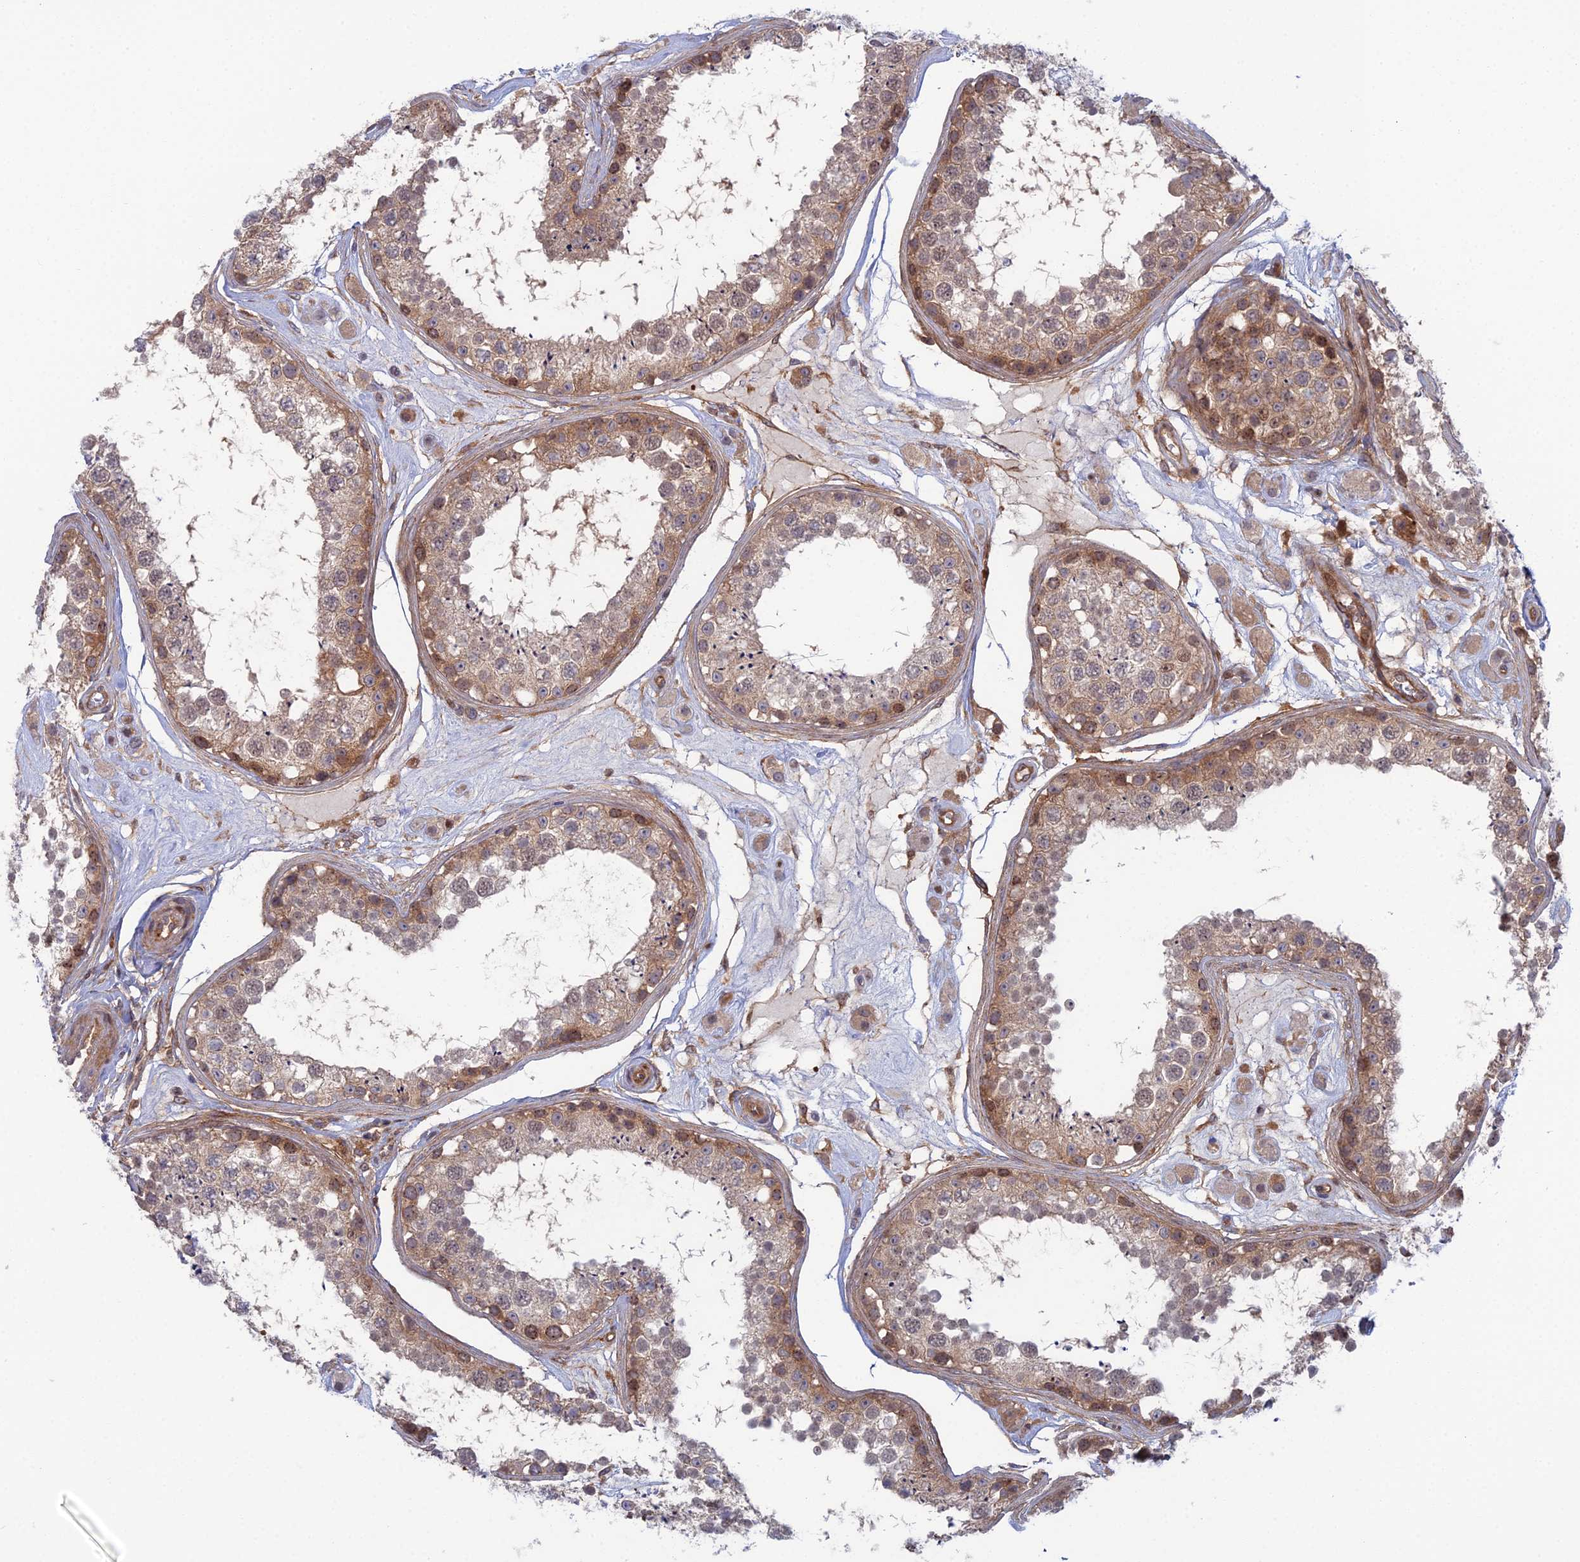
{"staining": {"intensity": "moderate", "quantity": "25%-75%", "location": "cytoplasmic/membranous"}, "tissue": "testis", "cell_type": "Cells in seminiferous ducts", "image_type": "normal", "snomed": [{"axis": "morphology", "description": "Normal tissue, NOS"}, {"axis": "topography", "description": "Testis"}], "caption": "IHC photomicrograph of normal testis: testis stained using immunohistochemistry (IHC) reveals medium levels of moderate protein expression localized specifically in the cytoplasmic/membranous of cells in seminiferous ducts, appearing as a cytoplasmic/membranous brown color.", "gene": "ABHD1", "patient": {"sex": "male", "age": 25}}